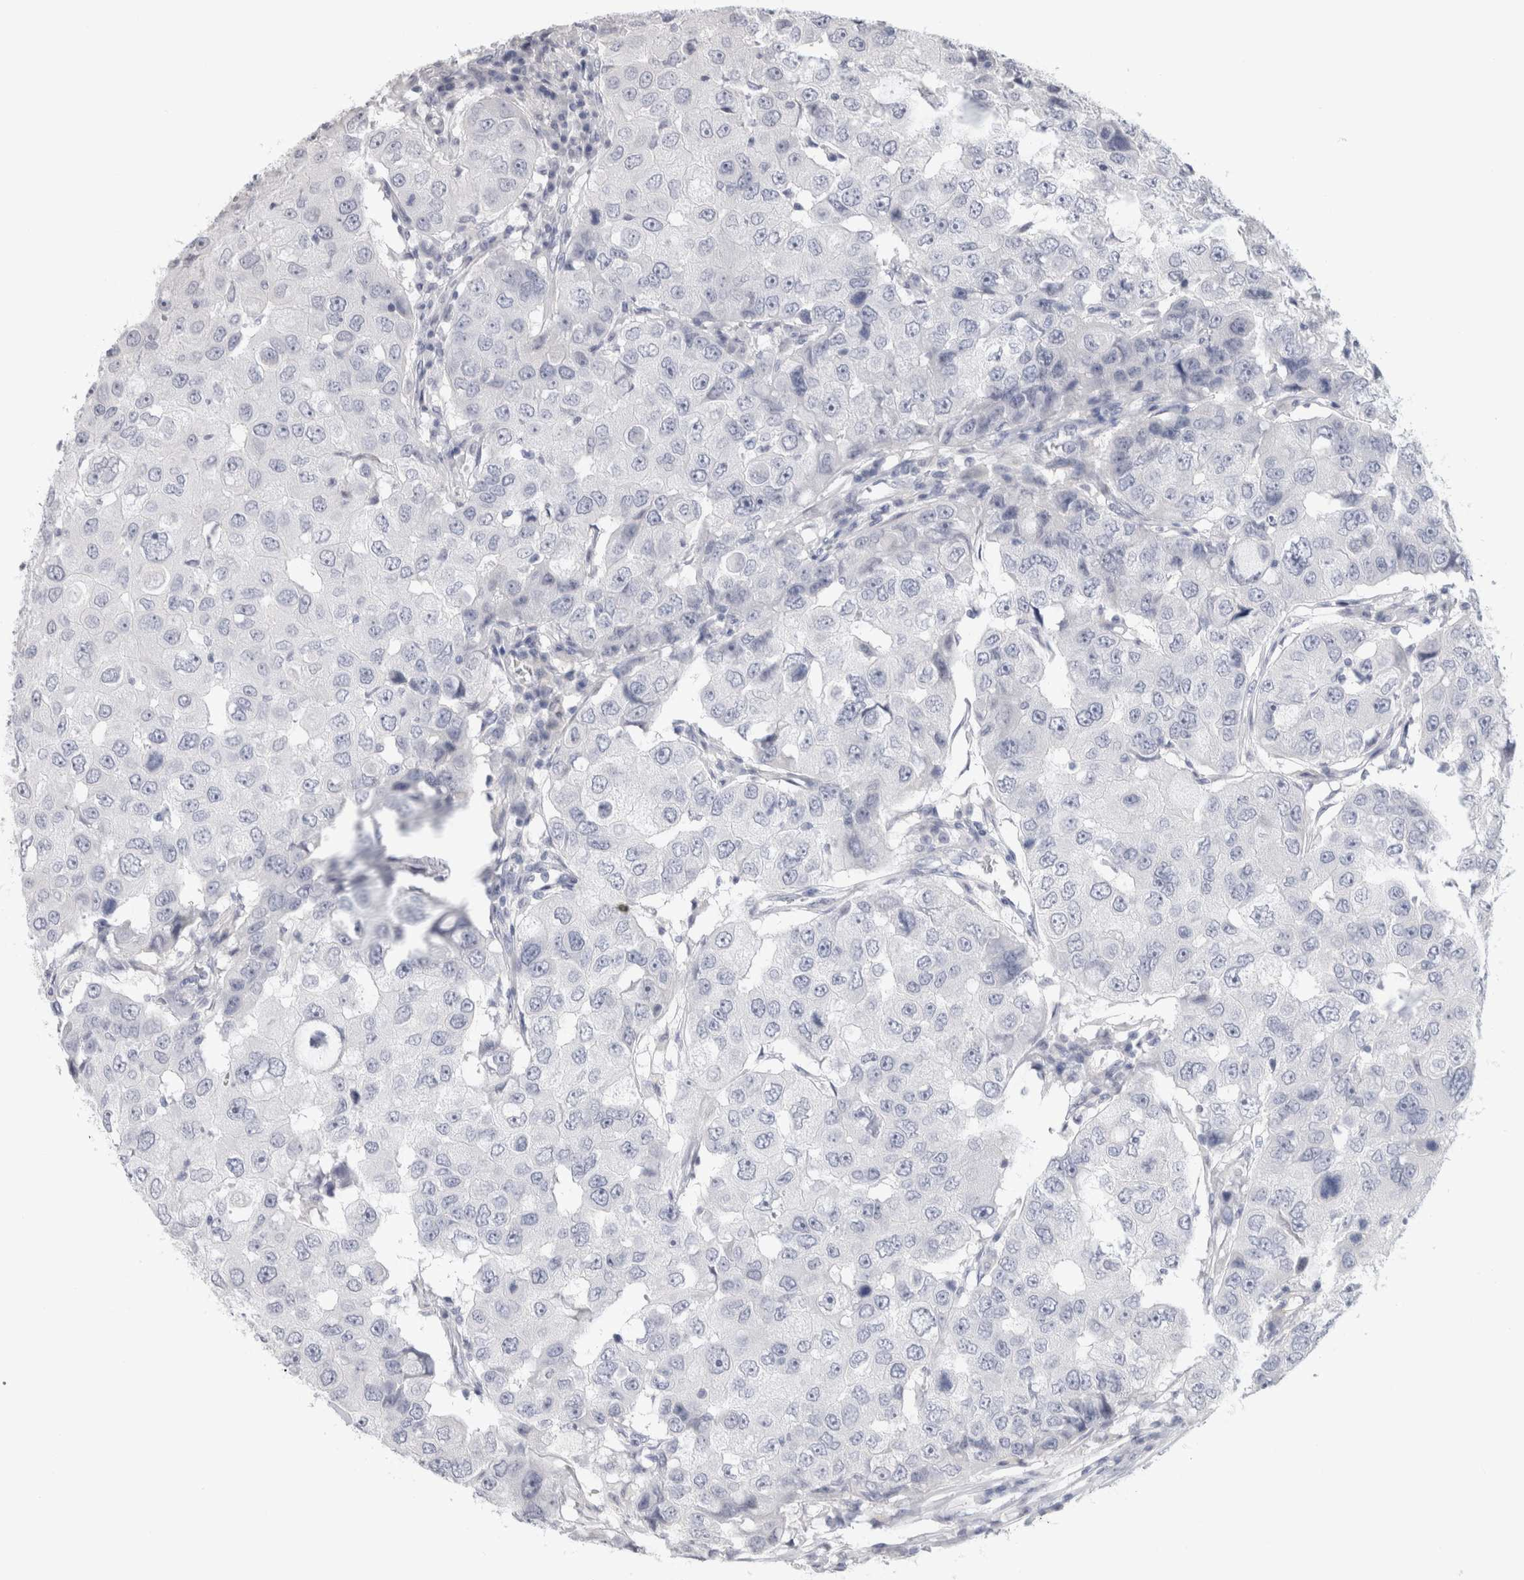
{"staining": {"intensity": "negative", "quantity": "none", "location": "none"}, "tissue": "breast cancer", "cell_type": "Tumor cells", "image_type": "cancer", "snomed": [{"axis": "morphology", "description": "Duct carcinoma"}, {"axis": "topography", "description": "Breast"}], "caption": "This image is of breast cancer (invasive ductal carcinoma) stained with immunohistochemistry (IHC) to label a protein in brown with the nuclei are counter-stained blue. There is no positivity in tumor cells. (Brightfield microscopy of DAB IHC at high magnification).", "gene": "AFP", "patient": {"sex": "female", "age": 27}}